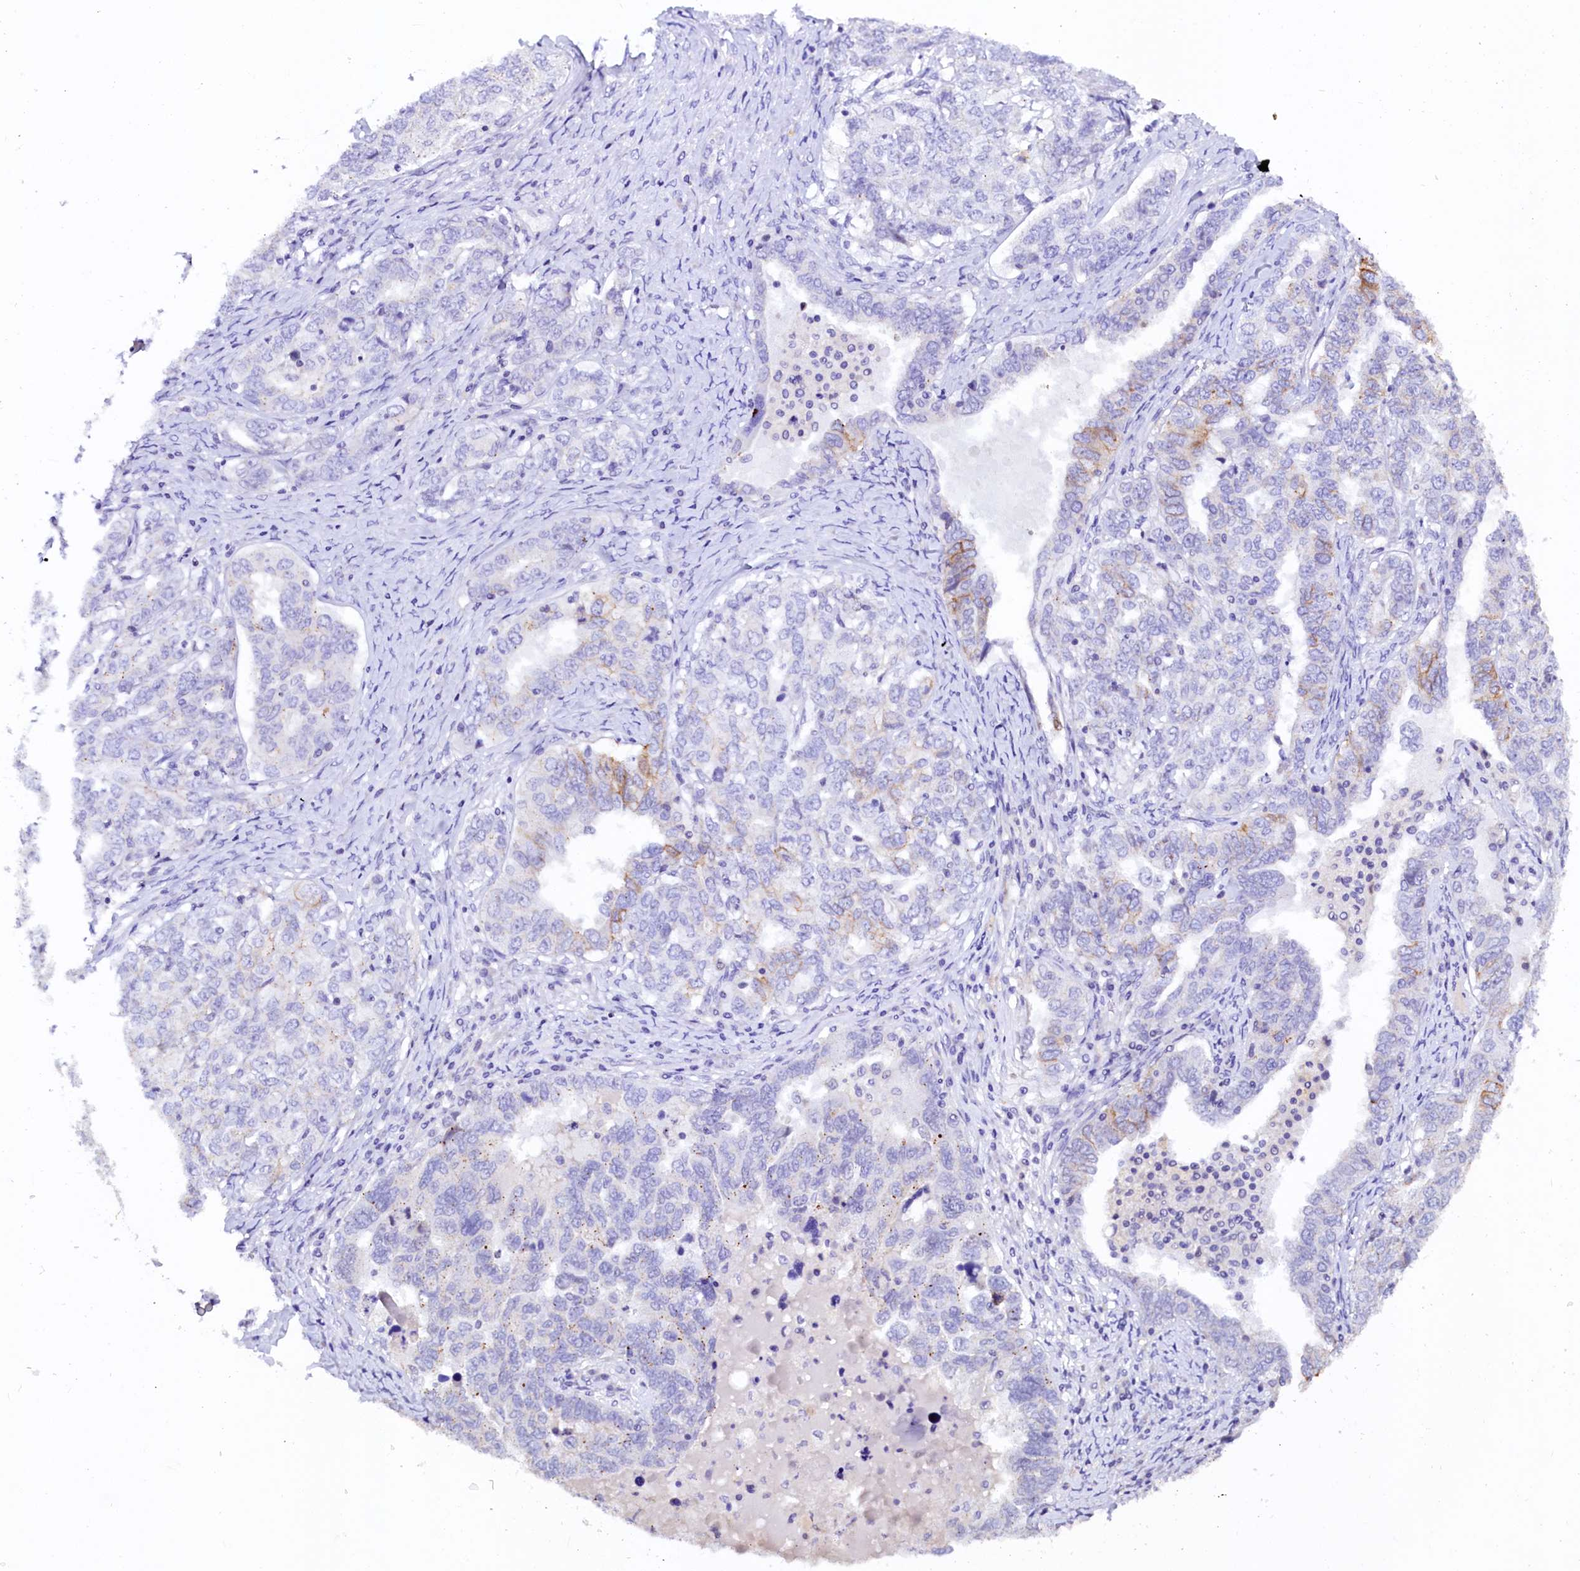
{"staining": {"intensity": "moderate", "quantity": "<25%", "location": "cytoplasmic/membranous"}, "tissue": "ovarian cancer", "cell_type": "Tumor cells", "image_type": "cancer", "snomed": [{"axis": "morphology", "description": "Carcinoma, endometroid"}, {"axis": "topography", "description": "Ovary"}], "caption": "IHC micrograph of ovarian cancer (endometroid carcinoma) stained for a protein (brown), which shows low levels of moderate cytoplasmic/membranous expression in approximately <25% of tumor cells.", "gene": "NALF1", "patient": {"sex": "female", "age": 62}}